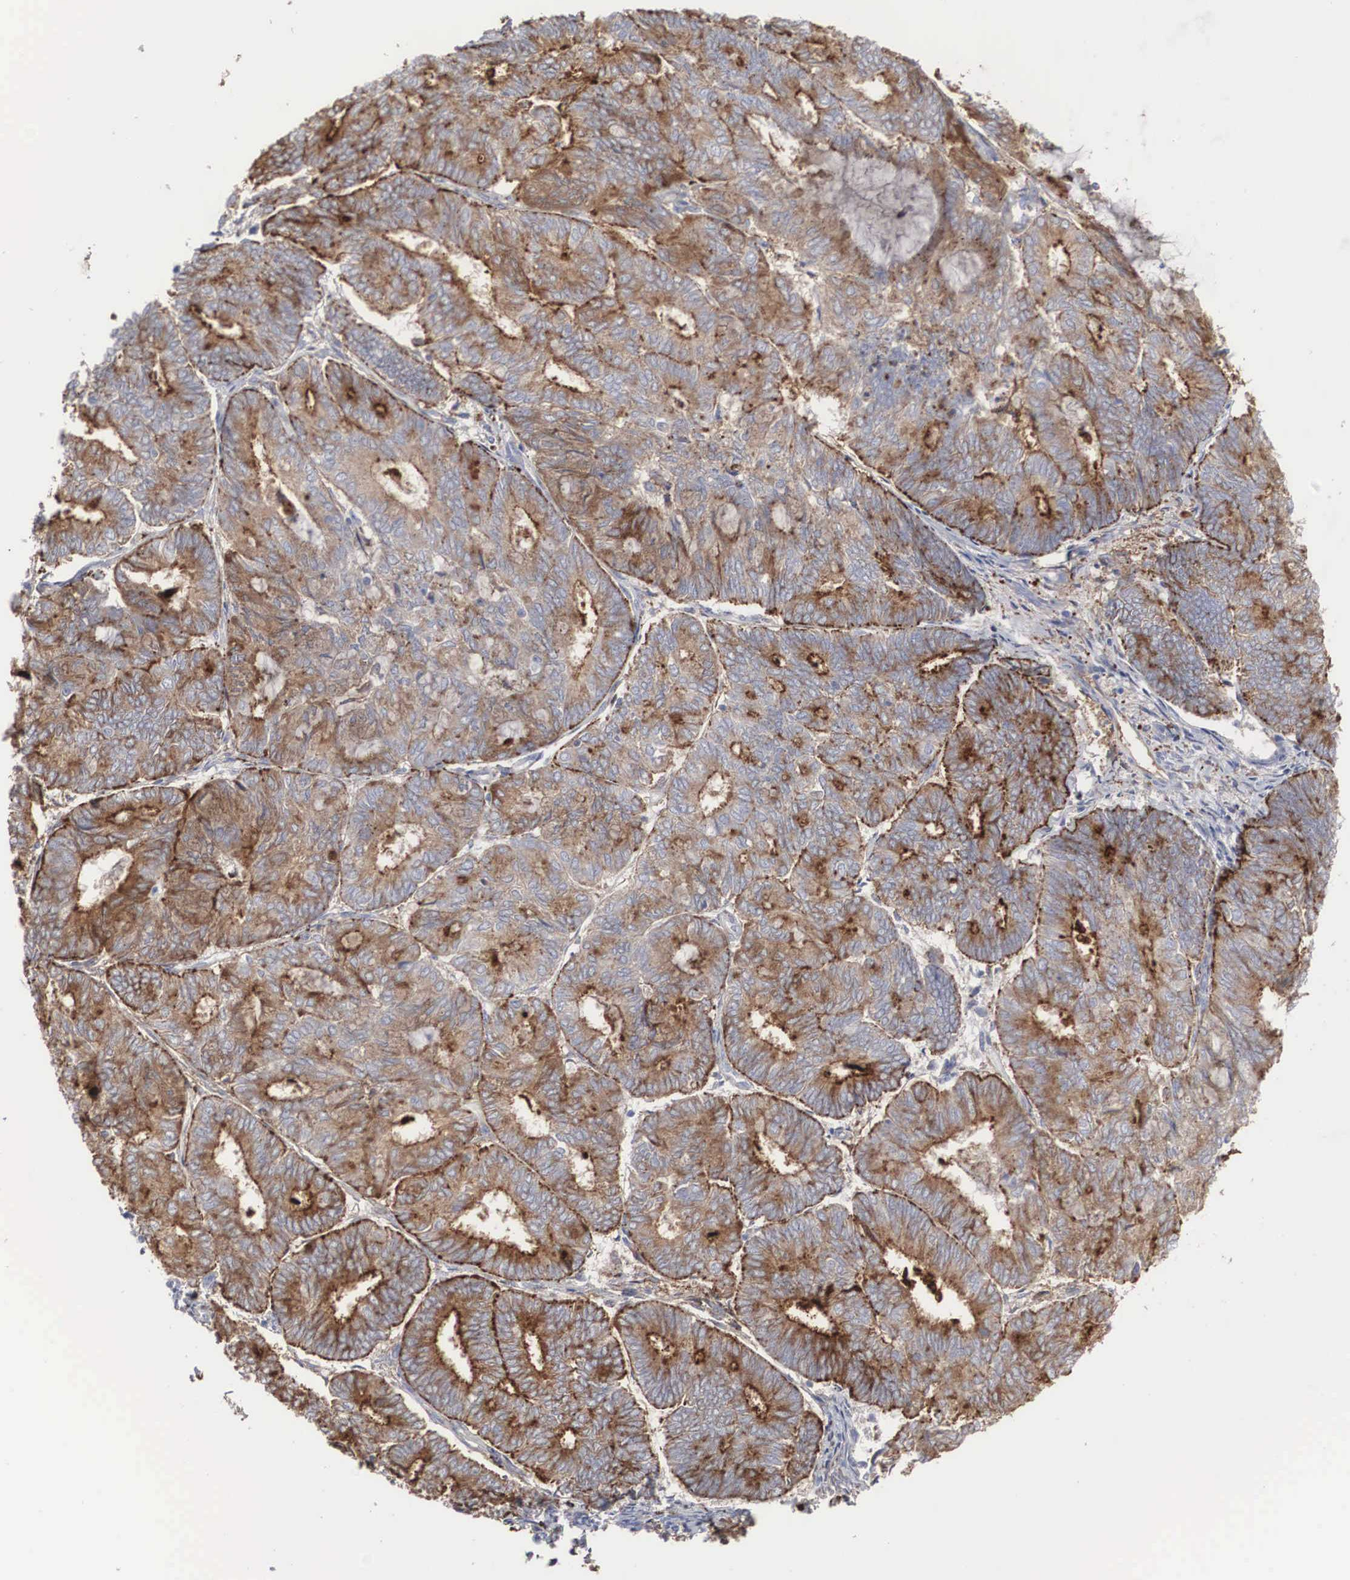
{"staining": {"intensity": "weak", "quantity": ">75%", "location": "cytoplasmic/membranous"}, "tissue": "endometrial cancer", "cell_type": "Tumor cells", "image_type": "cancer", "snomed": [{"axis": "morphology", "description": "Adenocarcinoma, NOS"}, {"axis": "topography", "description": "Endometrium"}], "caption": "The immunohistochemical stain shows weak cytoplasmic/membranous expression in tumor cells of endometrial adenocarcinoma tissue.", "gene": "LGALS3BP", "patient": {"sex": "female", "age": 59}}